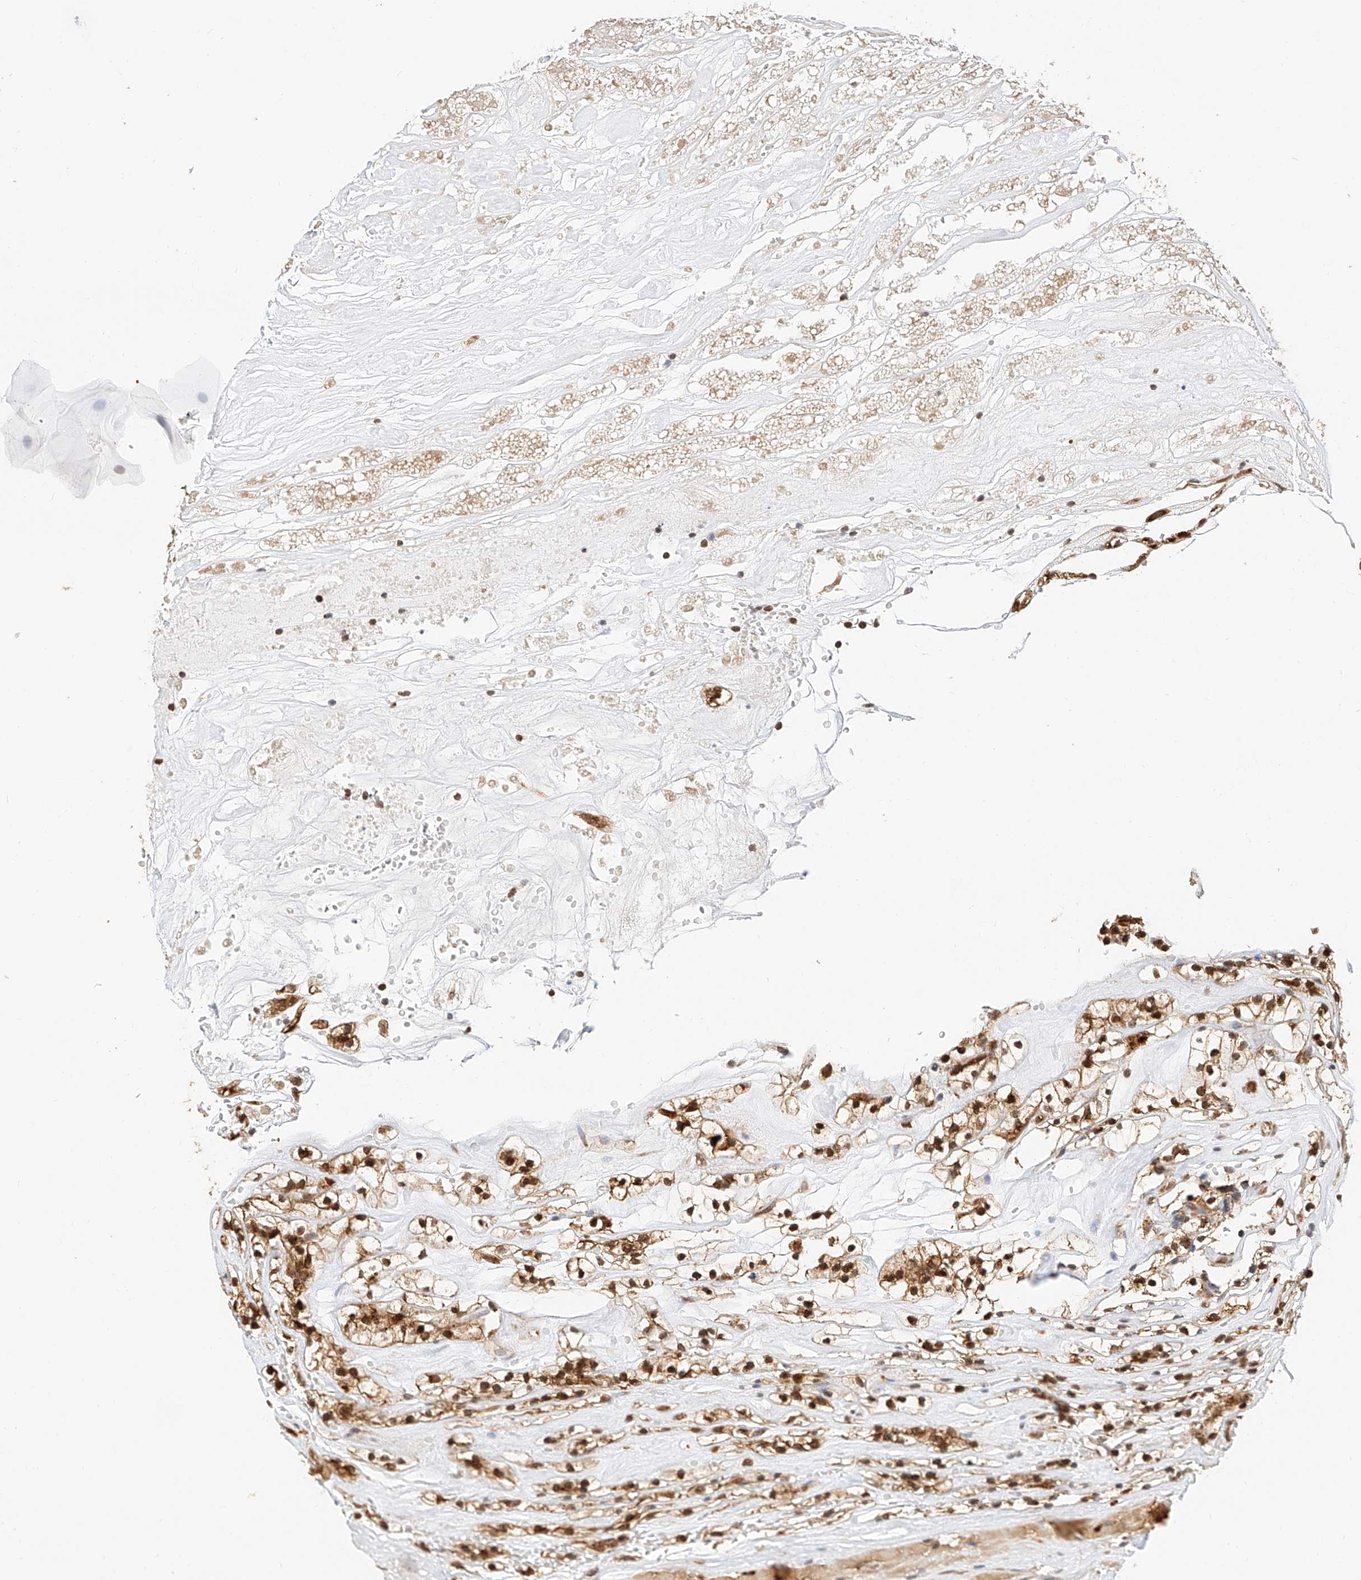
{"staining": {"intensity": "strong", "quantity": ">75%", "location": "cytoplasmic/membranous,nuclear"}, "tissue": "renal cancer", "cell_type": "Tumor cells", "image_type": "cancer", "snomed": [{"axis": "morphology", "description": "Adenocarcinoma, NOS"}, {"axis": "topography", "description": "Kidney"}], "caption": "Immunohistochemistry micrograph of neoplastic tissue: adenocarcinoma (renal) stained using immunohistochemistry (IHC) reveals high levels of strong protein expression localized specifically in the cytoplasmic/membranous and nuclear of tumor cells, appearing as a cytoplasmic/membranous and nuclear brown color.", "gene": "EIF4H", "patient": {"sex": "female", "age": 57}}